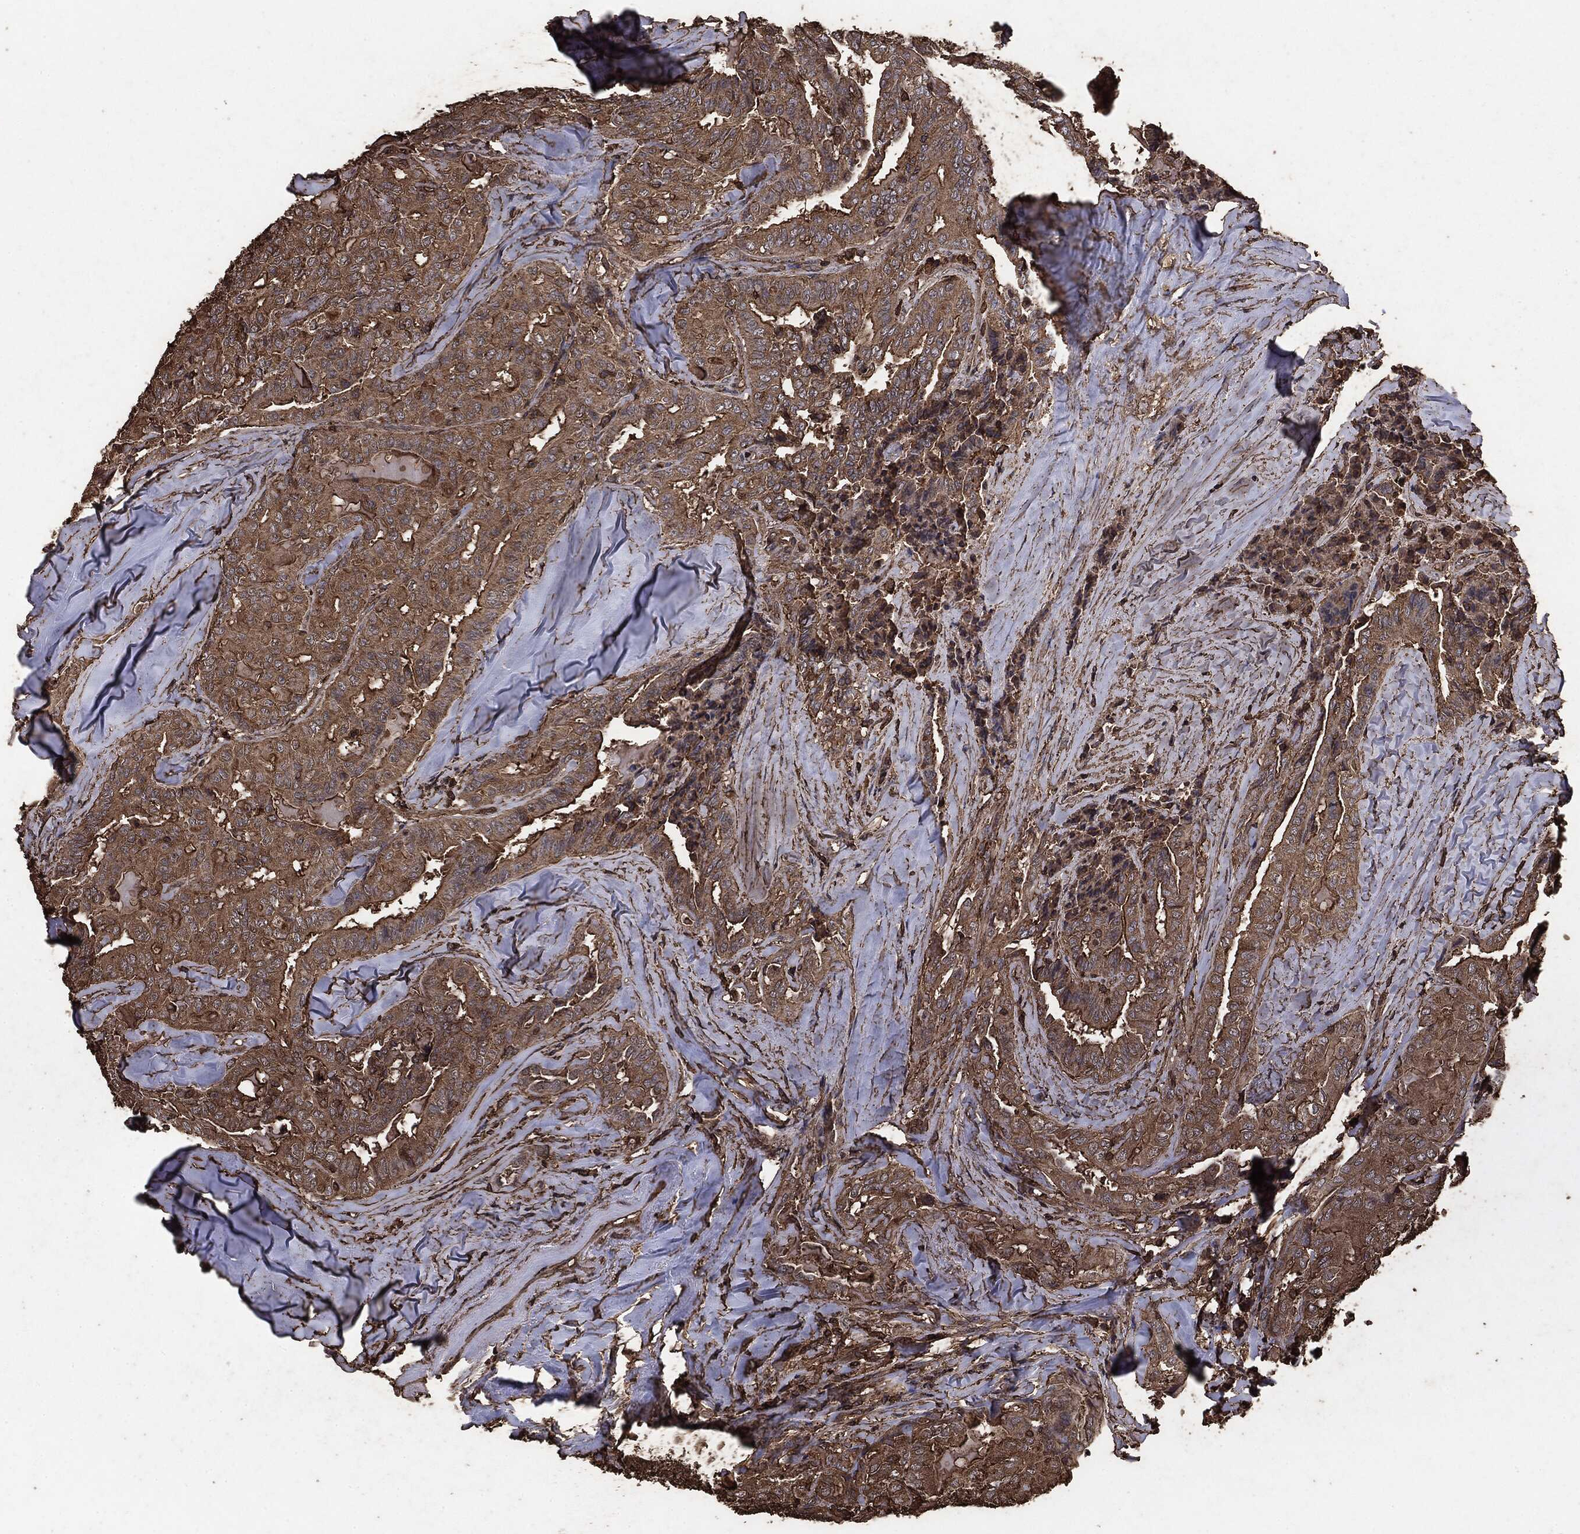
{"staining": {"intensity": "moderate", "quantity": ">75%", "location": "cytoplasmic/membranous"}, "tissue": "thyroid cancer", "cell_type": "Tumor cells", "image_type": "cancer", "snomed": [{"axis": "morphology", "description": "Papillary adenocarcinoma, NOS"}, {"axis": "topography", "description": "Thyroid gland"}], "caption": "IHC histopathology image of neoplastic tissue: human thyroid cancer stained using IHC shows medium levels of moderate protein expression localized specifically in the cytoplasmic/membranous of tumor cells, appearing as a cytoplasmic/membranous brown color.", "gene": "MTOR", "patient": {"sex": "female", "age": 68}}